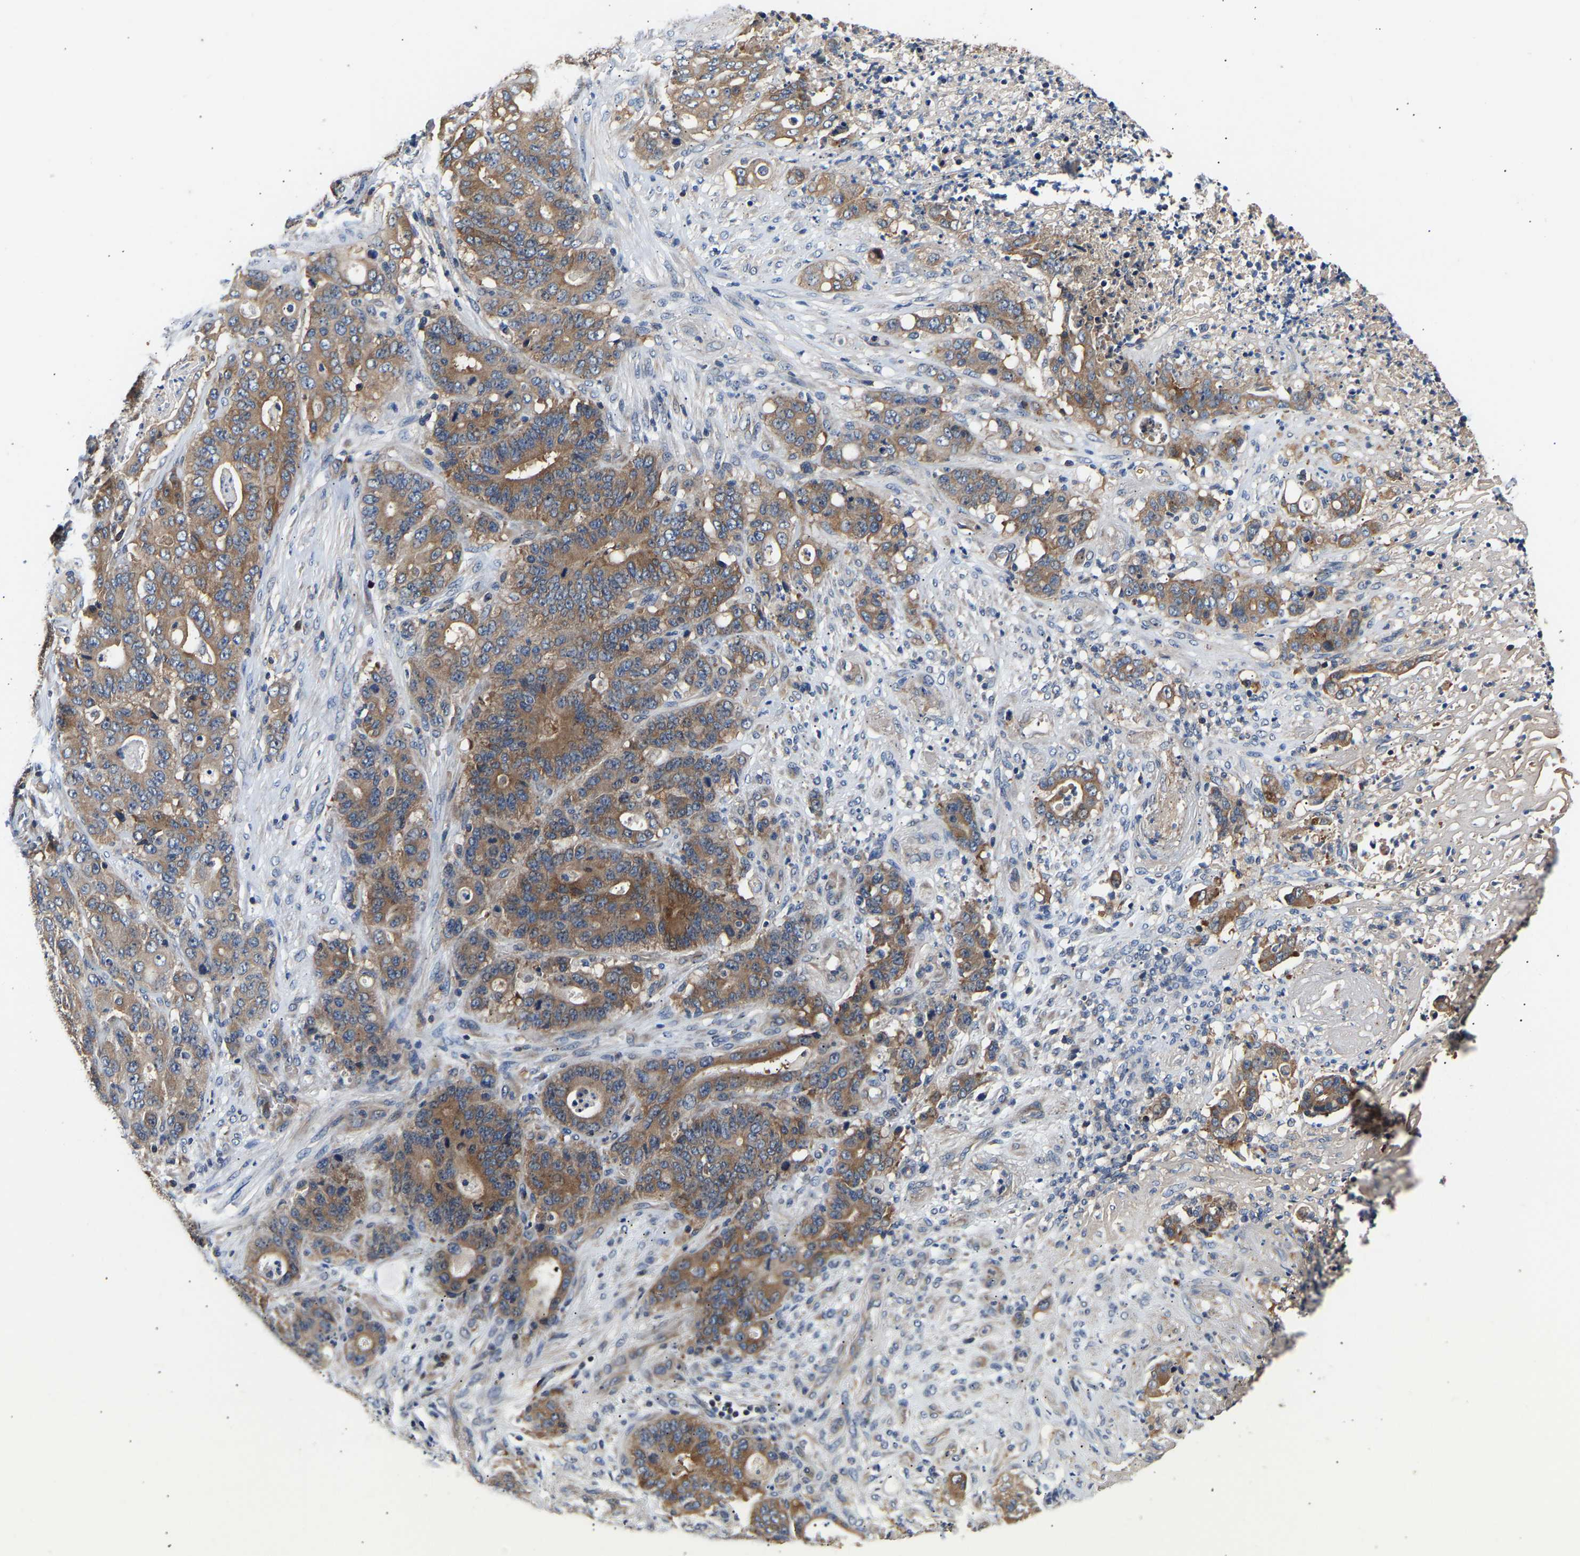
{"staining": {"intensity": "moderate", "quantity": ">75%", "location": "cytoplasmic/membranous"}, "tissue": "stomach cancer", "cell_type": "Tumor cells", "image_type": "cancer", "snomed": [{"axis": "morphology", "description": "Adenocarcinoma, NOS"}, {"axis": "topography", "description": "Stomach"}], "caption": "IHC staining of stomach adenocarcinoma, which shows medium levels of moderate cytoplasmic/membranous expression in about >75% of tumor cells indicating moderate cytoplasmic/membranous protein expression. The staining was performed using DAB (brown) for protein detection and nuclei were counterstained in hematoxylin (blue).", "gene": "LRBA", "patient": {"sex": "female", "age": 73}}